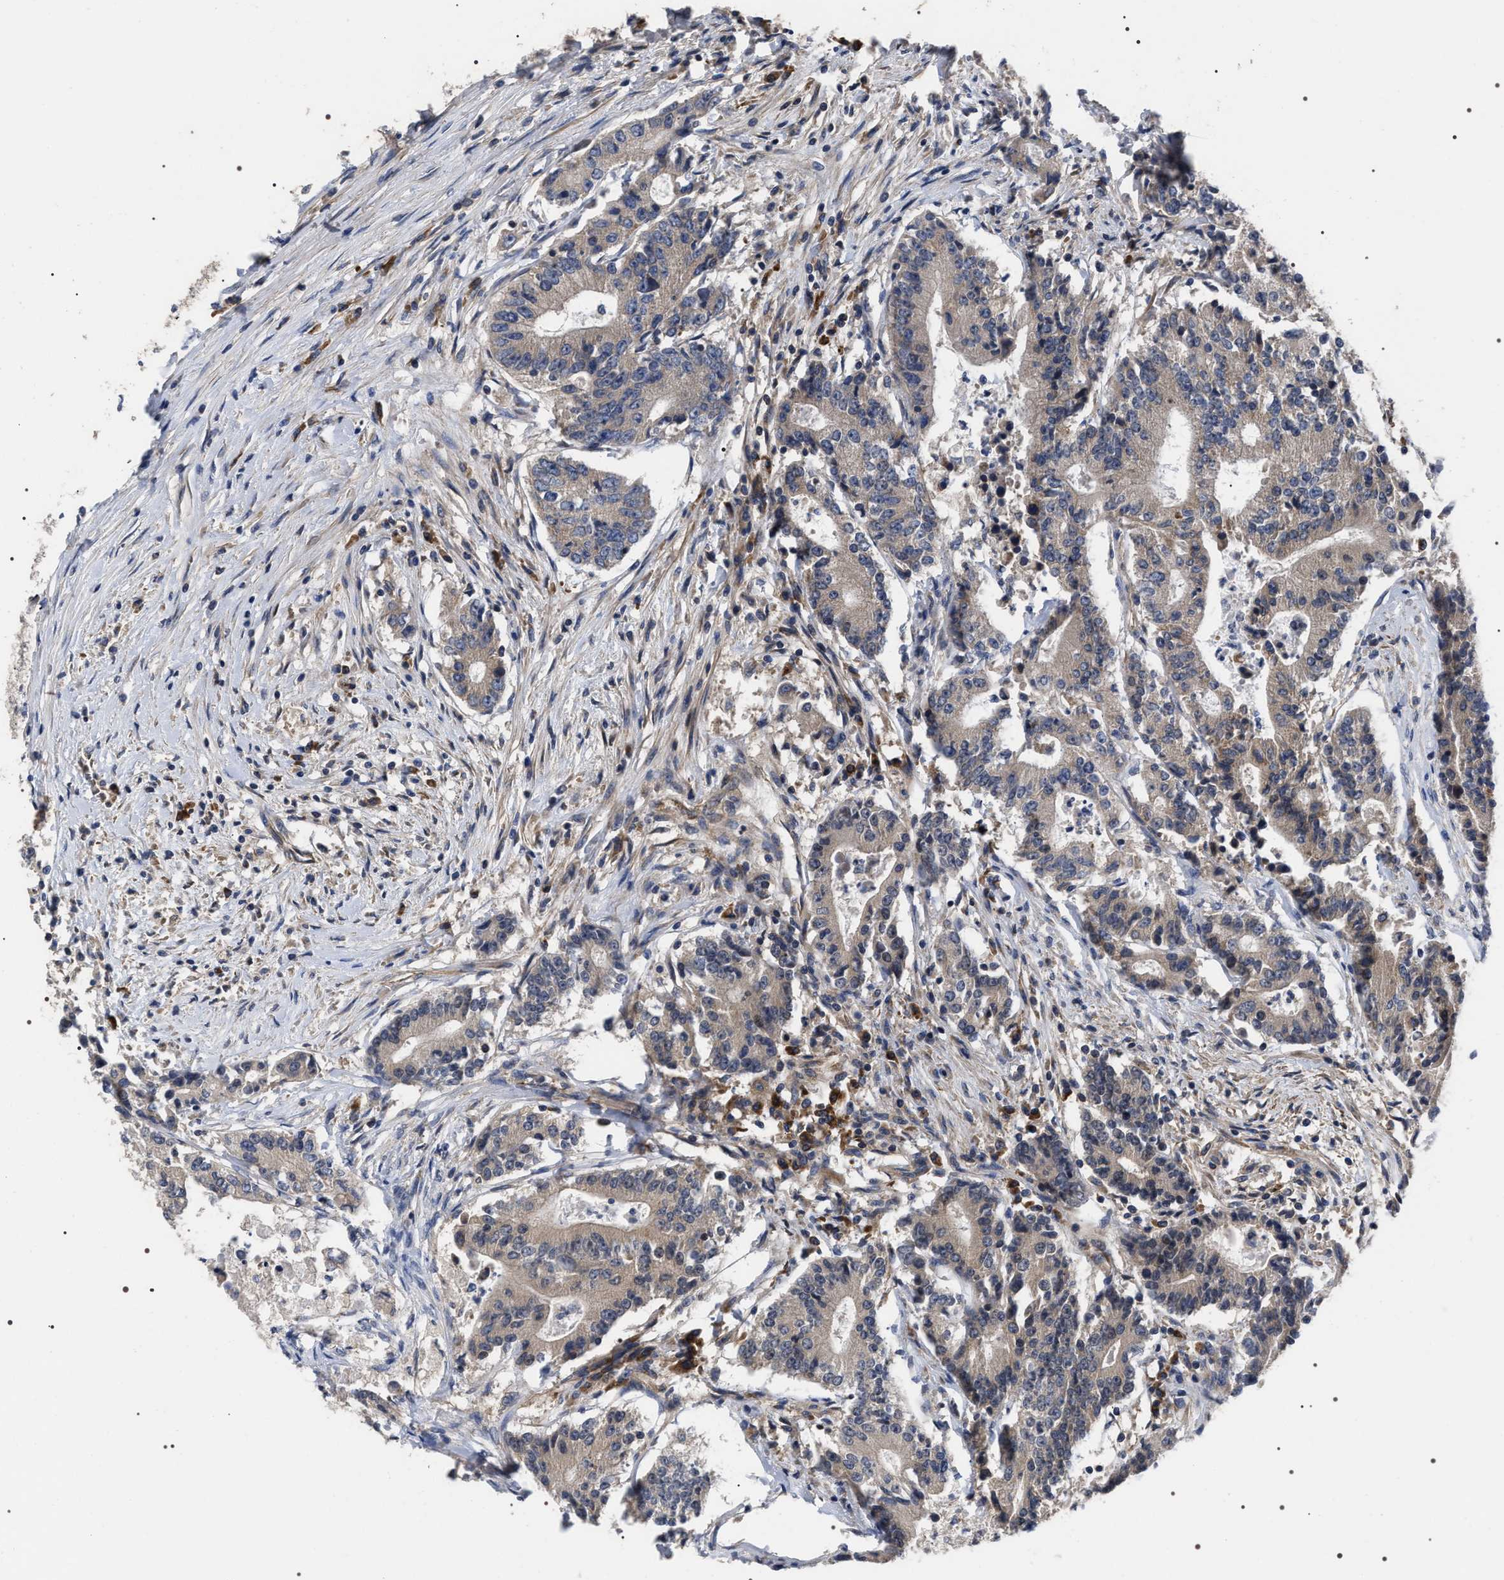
{"staining": {"intensity": "negative", "quantity": "none", "location": "none"}, "tissue": "colorectal cancer", "cell_type": "Tumor cells", "image_type": "cancer", "snomed": [{"axis": "morphology", "description": "Adenocarcinoma, NOS"}, {"axis": "topography", "description": "Colon"}], "caption": "Immunohistochemistry (IHC) photomicrograph of adenocarcinoma (colorectal) stained for a protein (brown), which demonstrates no staining in tumor cells.", "gene": "MIS18A", "patient": {"sex": "female", "age": 77}}